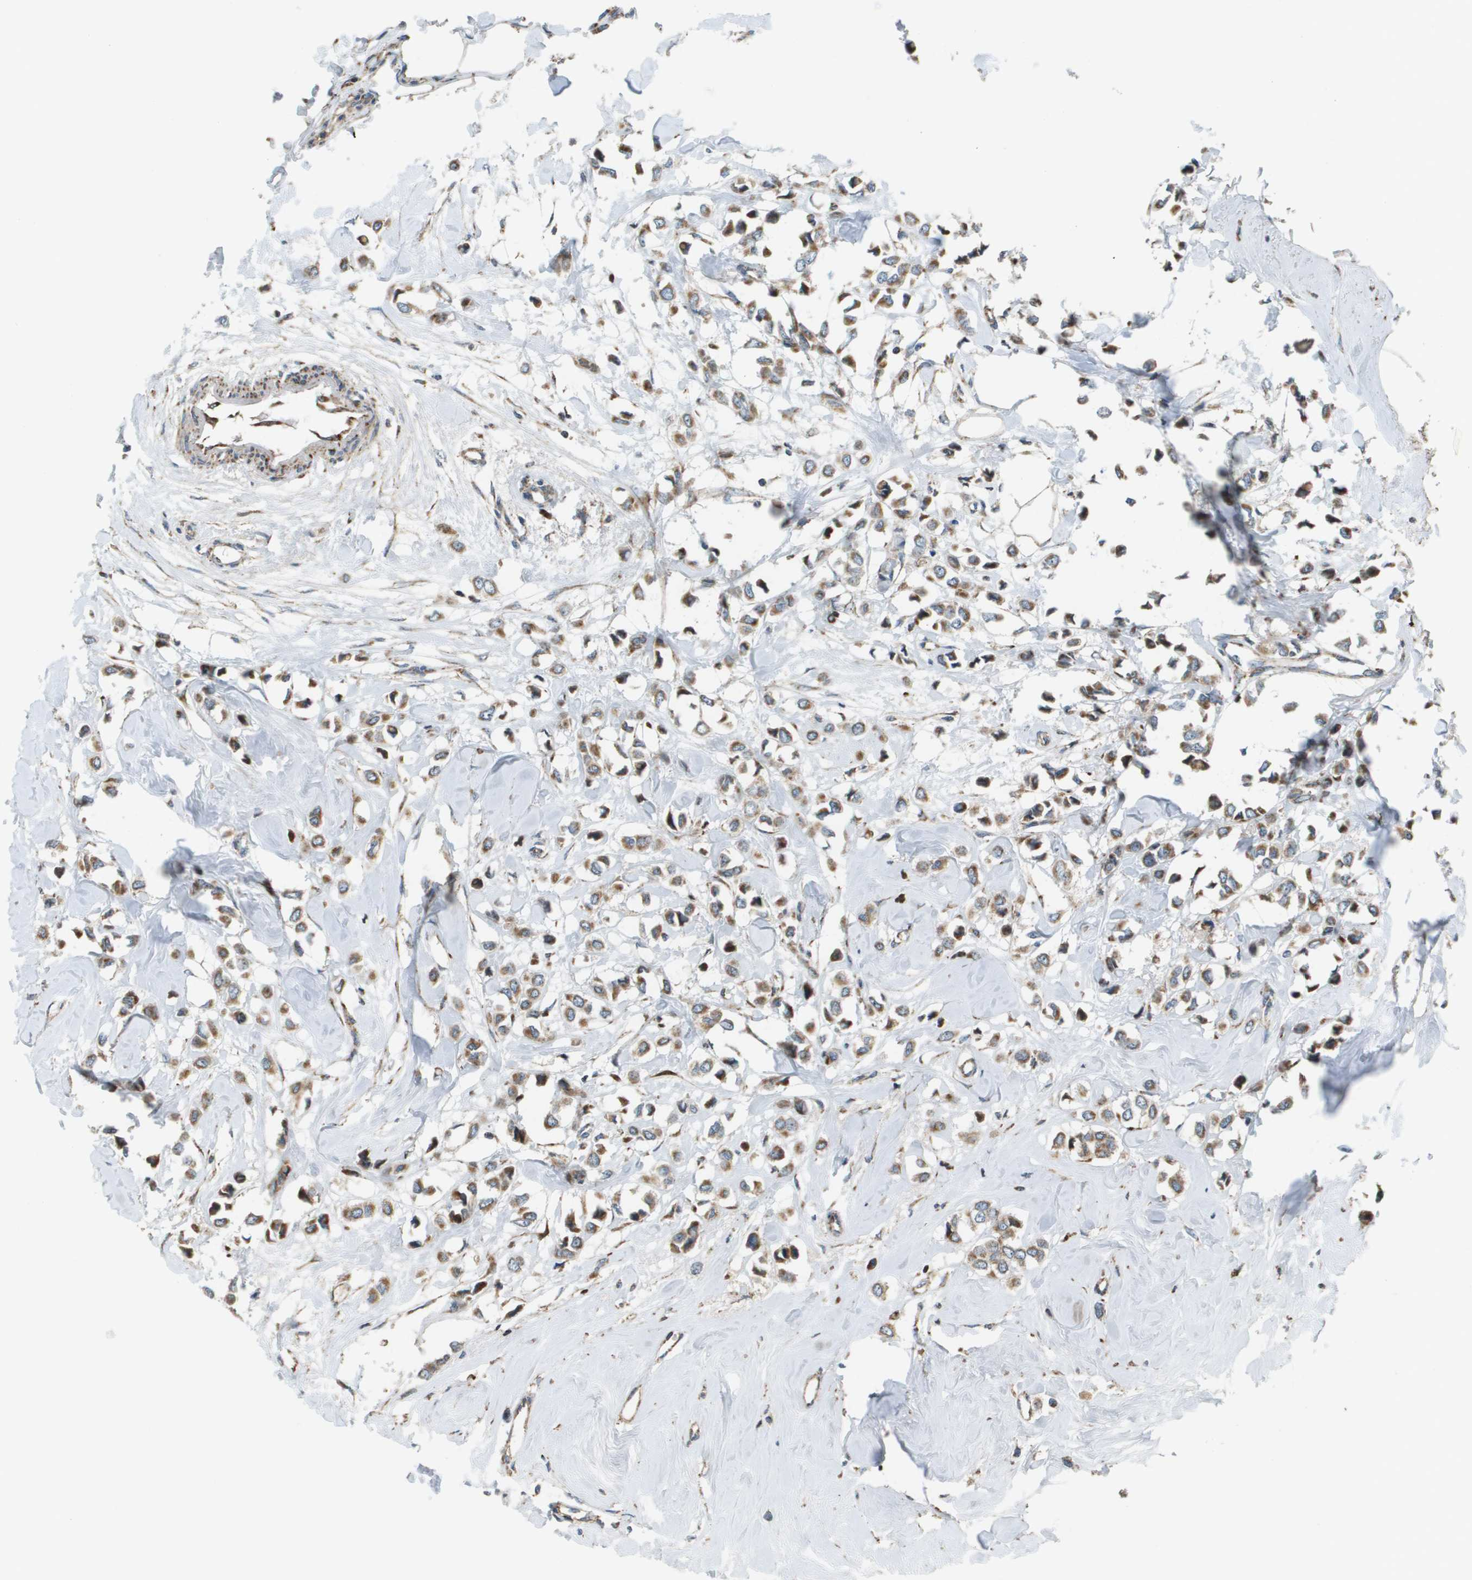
{"staining": {"intensity": "moderate", "quantity": ">75%", "location": "cytoplasmic/membranous"}, "tissue": "breast cancer", "cell_type": "Tumor cells", "image_type": "cancer", "snomed": [{"axis": "morphology", "description": "Lobular carcinoma"}, {"axis": "topography", "description": "Breast"}], "caption": "The photomicrograph reveals immunohistochemical staining of lobular carcinoma (breast). There is moderate cytoplasmic/membranous staining is present in about >75% of tumor cells.", "gene": "NRK", "patient": {"sex": "female", "age": 51}}